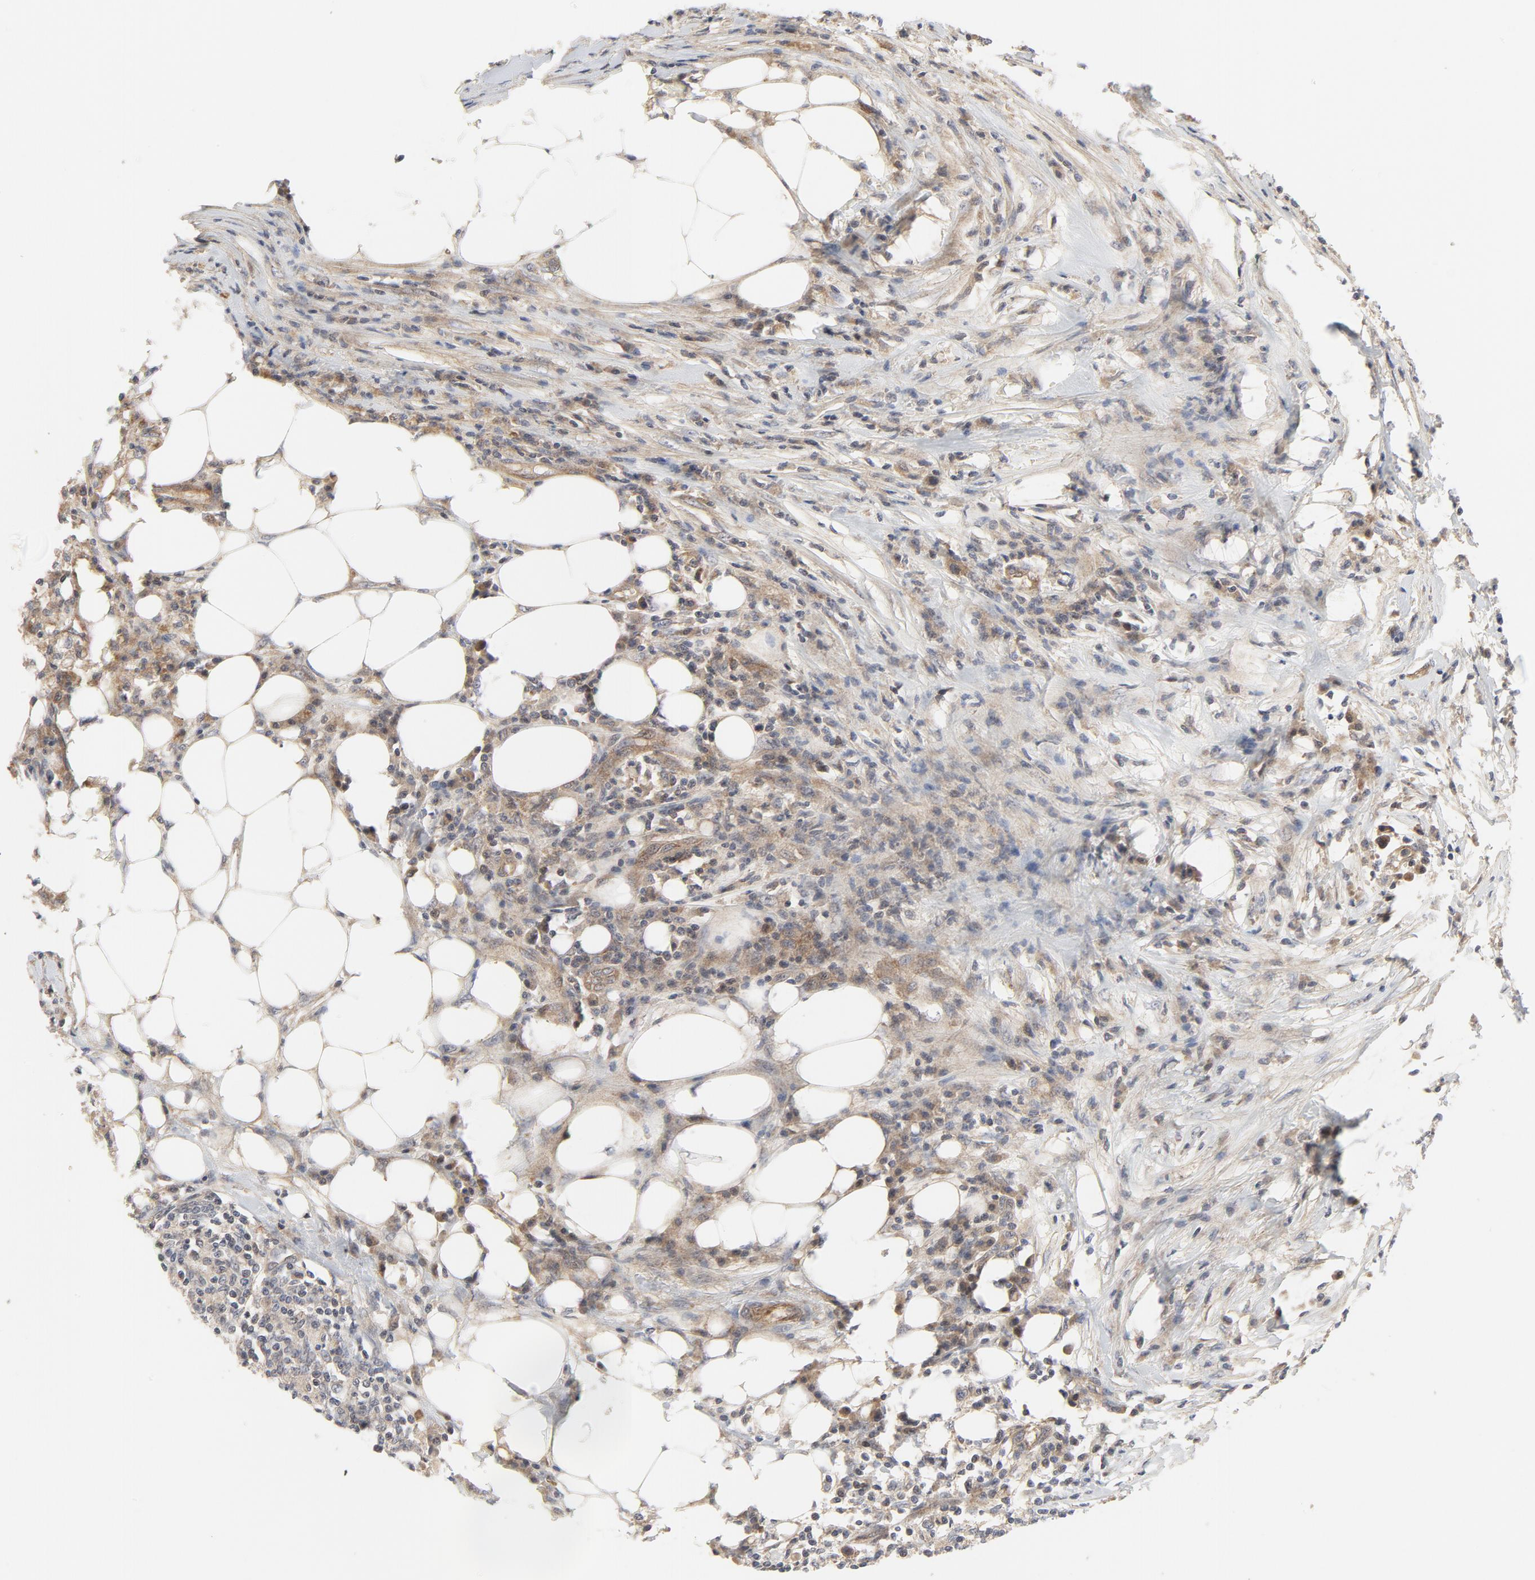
{"staining": {"intensity": "weak", "quantity": ">75%", "location": "cytoplasmic/membranous"}, "tissue": "colorectal cancer", "cell_type": "Tumor cells", "image_type": "cancer", "snomed": [{"axis": "morphology", "description": "Adenocarcinoma, NOS"}, {"axis": "topography", "description": "Colon"}], "caption": "An image of human adenocarcinoma (colorectal) stained for a protein displays weak cytoplasmic/membranous brown staining in tumor cells.", "gene": "MAP2K7", "patient": {"sex": "male", "age": 71}}